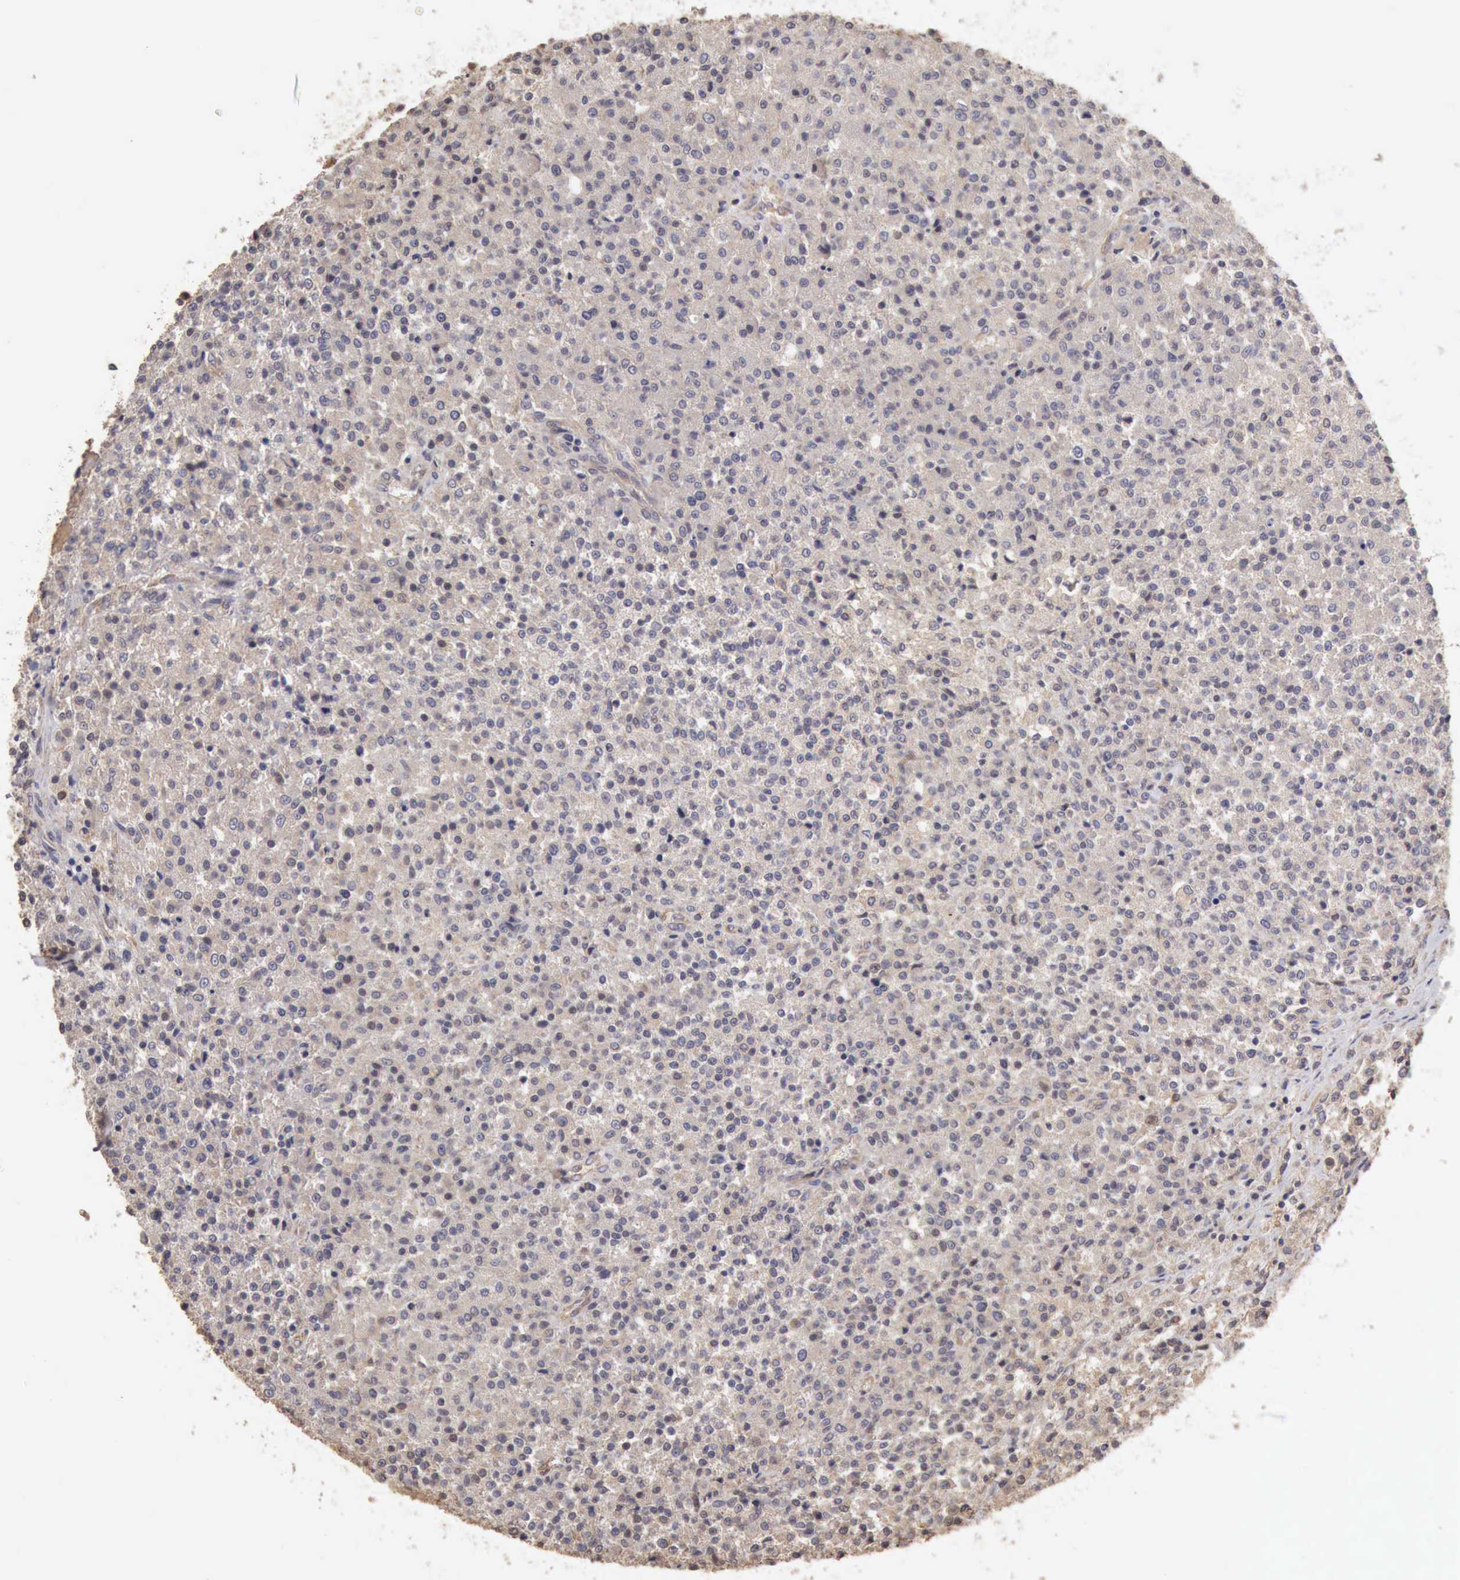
{"staining": {"intensity": "negative", "quantity": "none", "location": "none"}, "tissue": "testis cancer", "cell_type": "Tumor cells", "image_type": "cancer", "snomed": [{"axis": "morphology", "description": "Seminoma, NOS"}, {"axis": "topography", "description": "Testis"}], "caption": "Testis cancer (seminoma) stained for a protein using immunohistochemistry (IHC) shows no positivity tumor cells.", "gene": "BMX", "patient": {"sex": "male", "age": 59}}